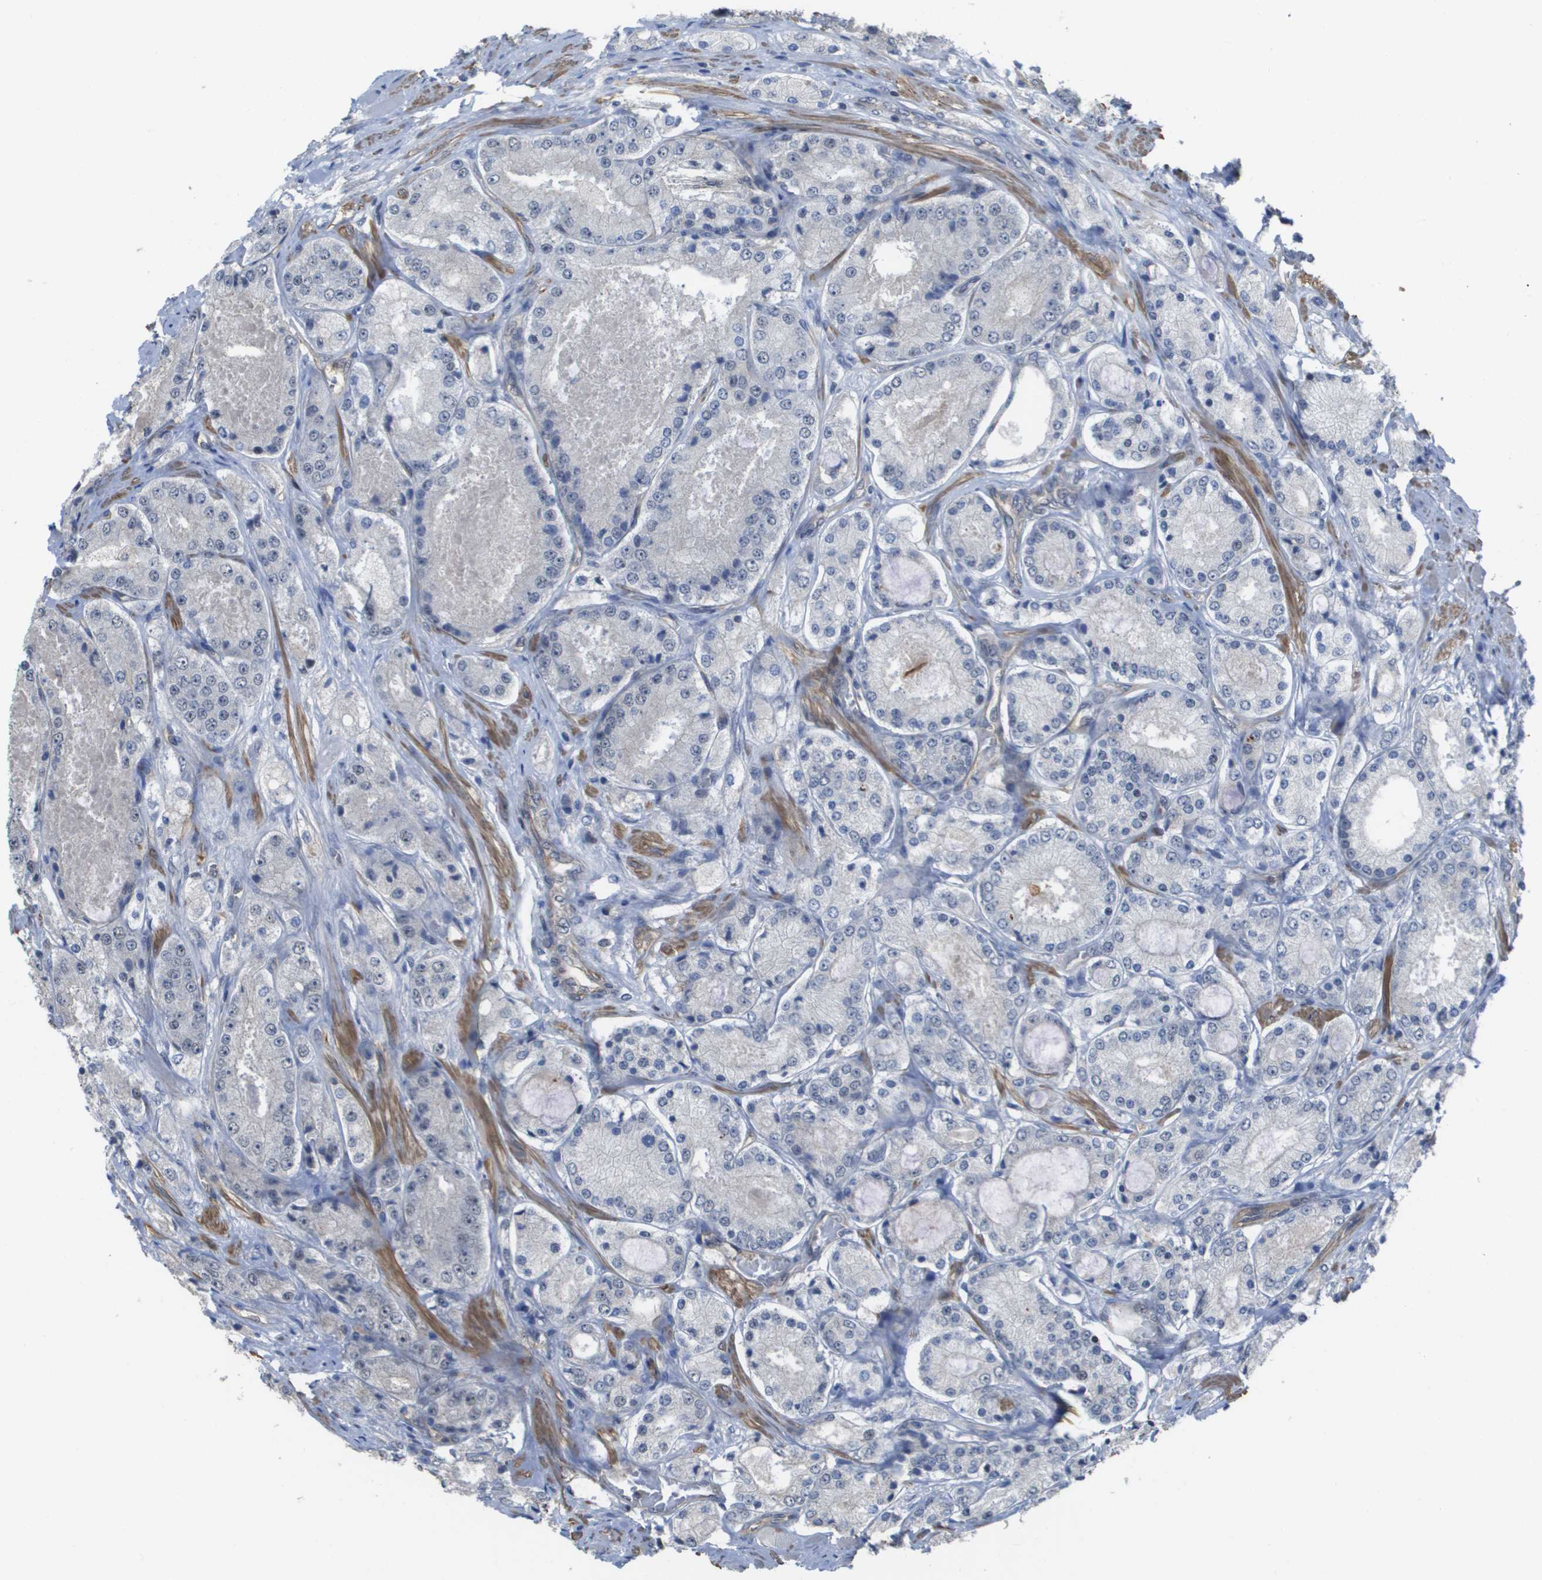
{"staining": {"intensity": "negative", "quantity": "none", "location": "none"}, "tissue": "prostate cancer", "cell_type": "Tumor cells", "image_type": "cancer", "snomed": [{"axis": "morphology", "description": "Adenocarcinoma, High grade"}, {"axis": "topography", "description": "Prostate"}], "caption": "An IHC image of adenocarcinoma (high-grade) (prostate) is shown. There is no staining in tumor cells of adenocarcinoma (high-grade) (prostate).", "gene": "RNF112", "patient": {"sex": "male", "age": 65}}